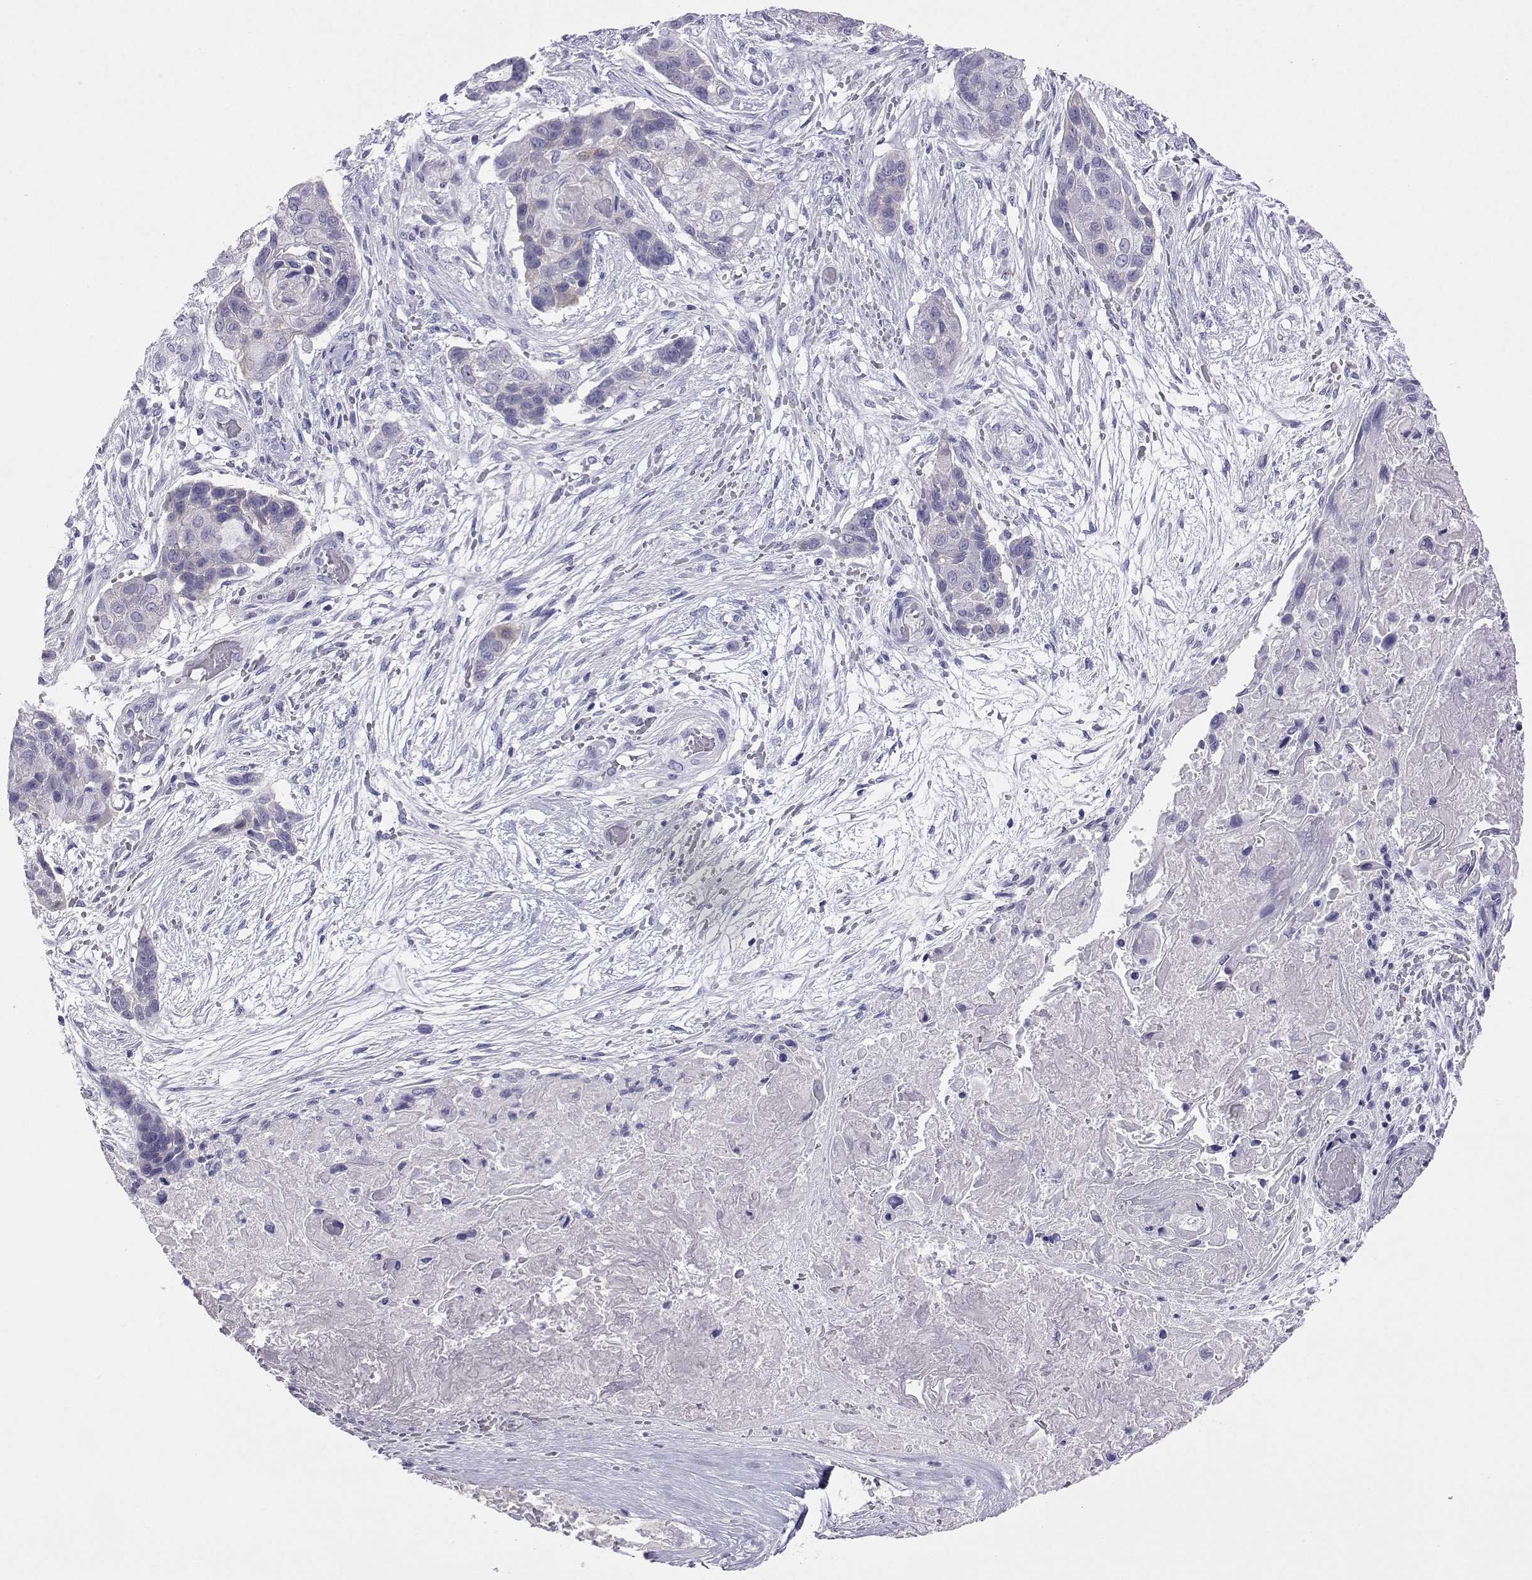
{"staining": {"intensity": "negative", "quantity": "none", "location": "none"}, "tissue": "lung cancer", "cell_type": "Tumor cells", "image_type": "cancer", "snomed": [{"axis": "morphology", "description": "Squamous cell carcinoma, NOS"}, {"axis": "topography", "description": "Lung"}], "caption": "An immunohistochemistry (IHC) image of lung cancer (squamous cell carcinoma) is shown. There is no staining in tumor cells of lung cancer (squamous cell carcinoma).", "gene": "PLIN4", "patient": {"sex": "male", "age": 69}}